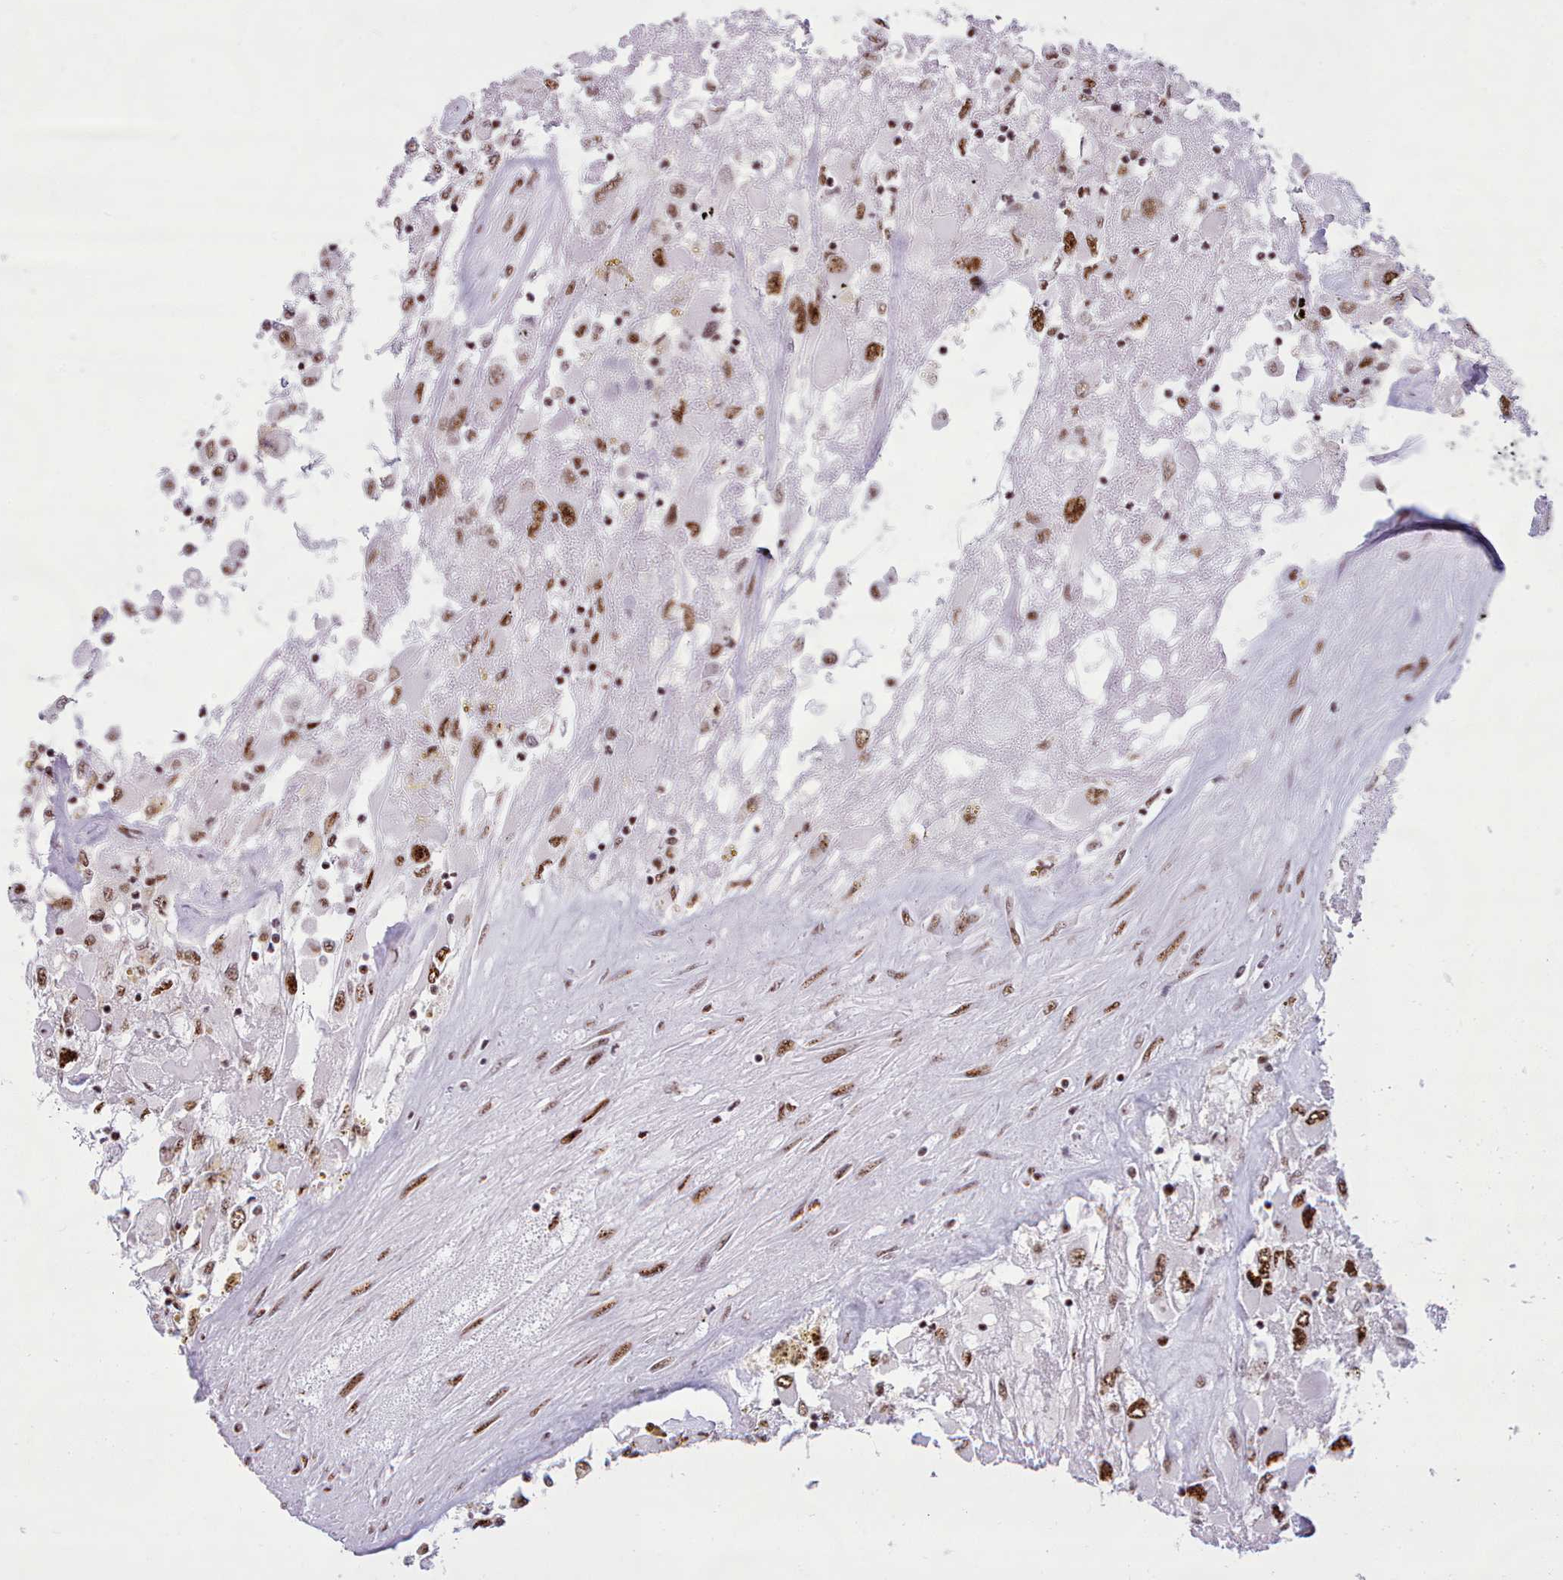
{"staining": {"intensity": "strong", "quantity": ">75%", "location": "nuclear"}, "tissue": "renal cancer", "cell_type": "Tumor cells", "image_type": "cancer", "snomed": [{"axis": "morphology", "description": "Adenocarcinoma, NOS"}, {"axis": "topography", "description": "Kidney"}], "caption": "Strong nuclear protein staining is identified in approximately >75% of tumor cells in renal adenocarcinoma. Using DAB (3,3'-diaminobenzidine) (brown) and hematoxylin (blue) stains, captured at high magnification using brightfield microscopy.", "gene": "TMEM35B", "patient": {"sex": "female", "age": 52}}